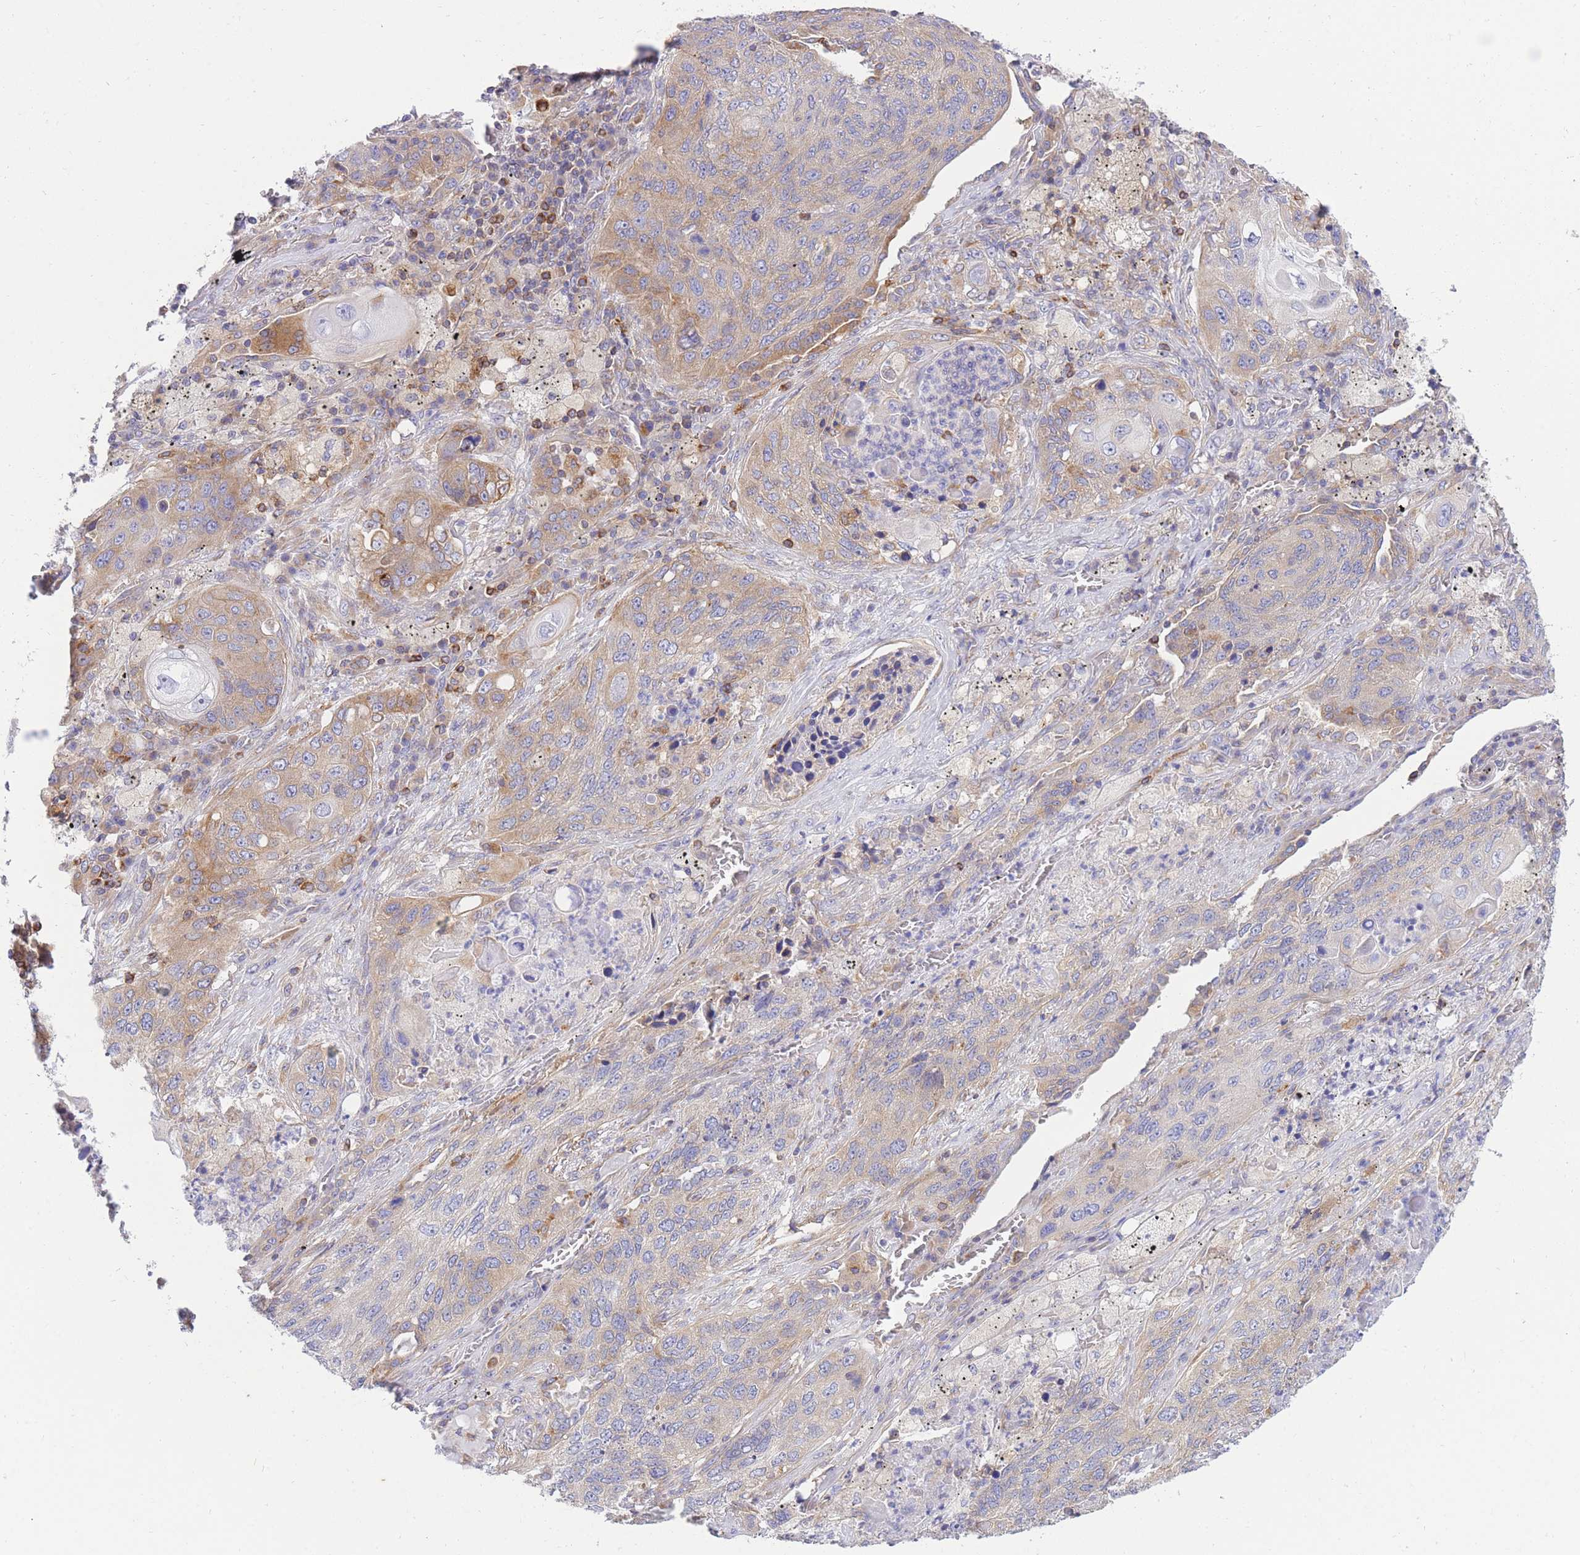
{"staining": {"intensity": "weak", "quantity": "25%-75%", "location": "cytoplasmic/membranous"}, "tissue": "lung cancer", "cell_type": "Tumor cells", "image_type": "cancer", "snomed": [{"axis": "morphology", "description": "Squamous cell carcinoma, NOS"}, {"axis": "topography", "description": "Lung"}], "caption": "A low amount of weak cytoplasmic/membranous expression is identified in about 25%-75% of tumor cells in lung cancer tissue.", "gene": "REM1", "patient": {"sex": "female", "age": 63}}